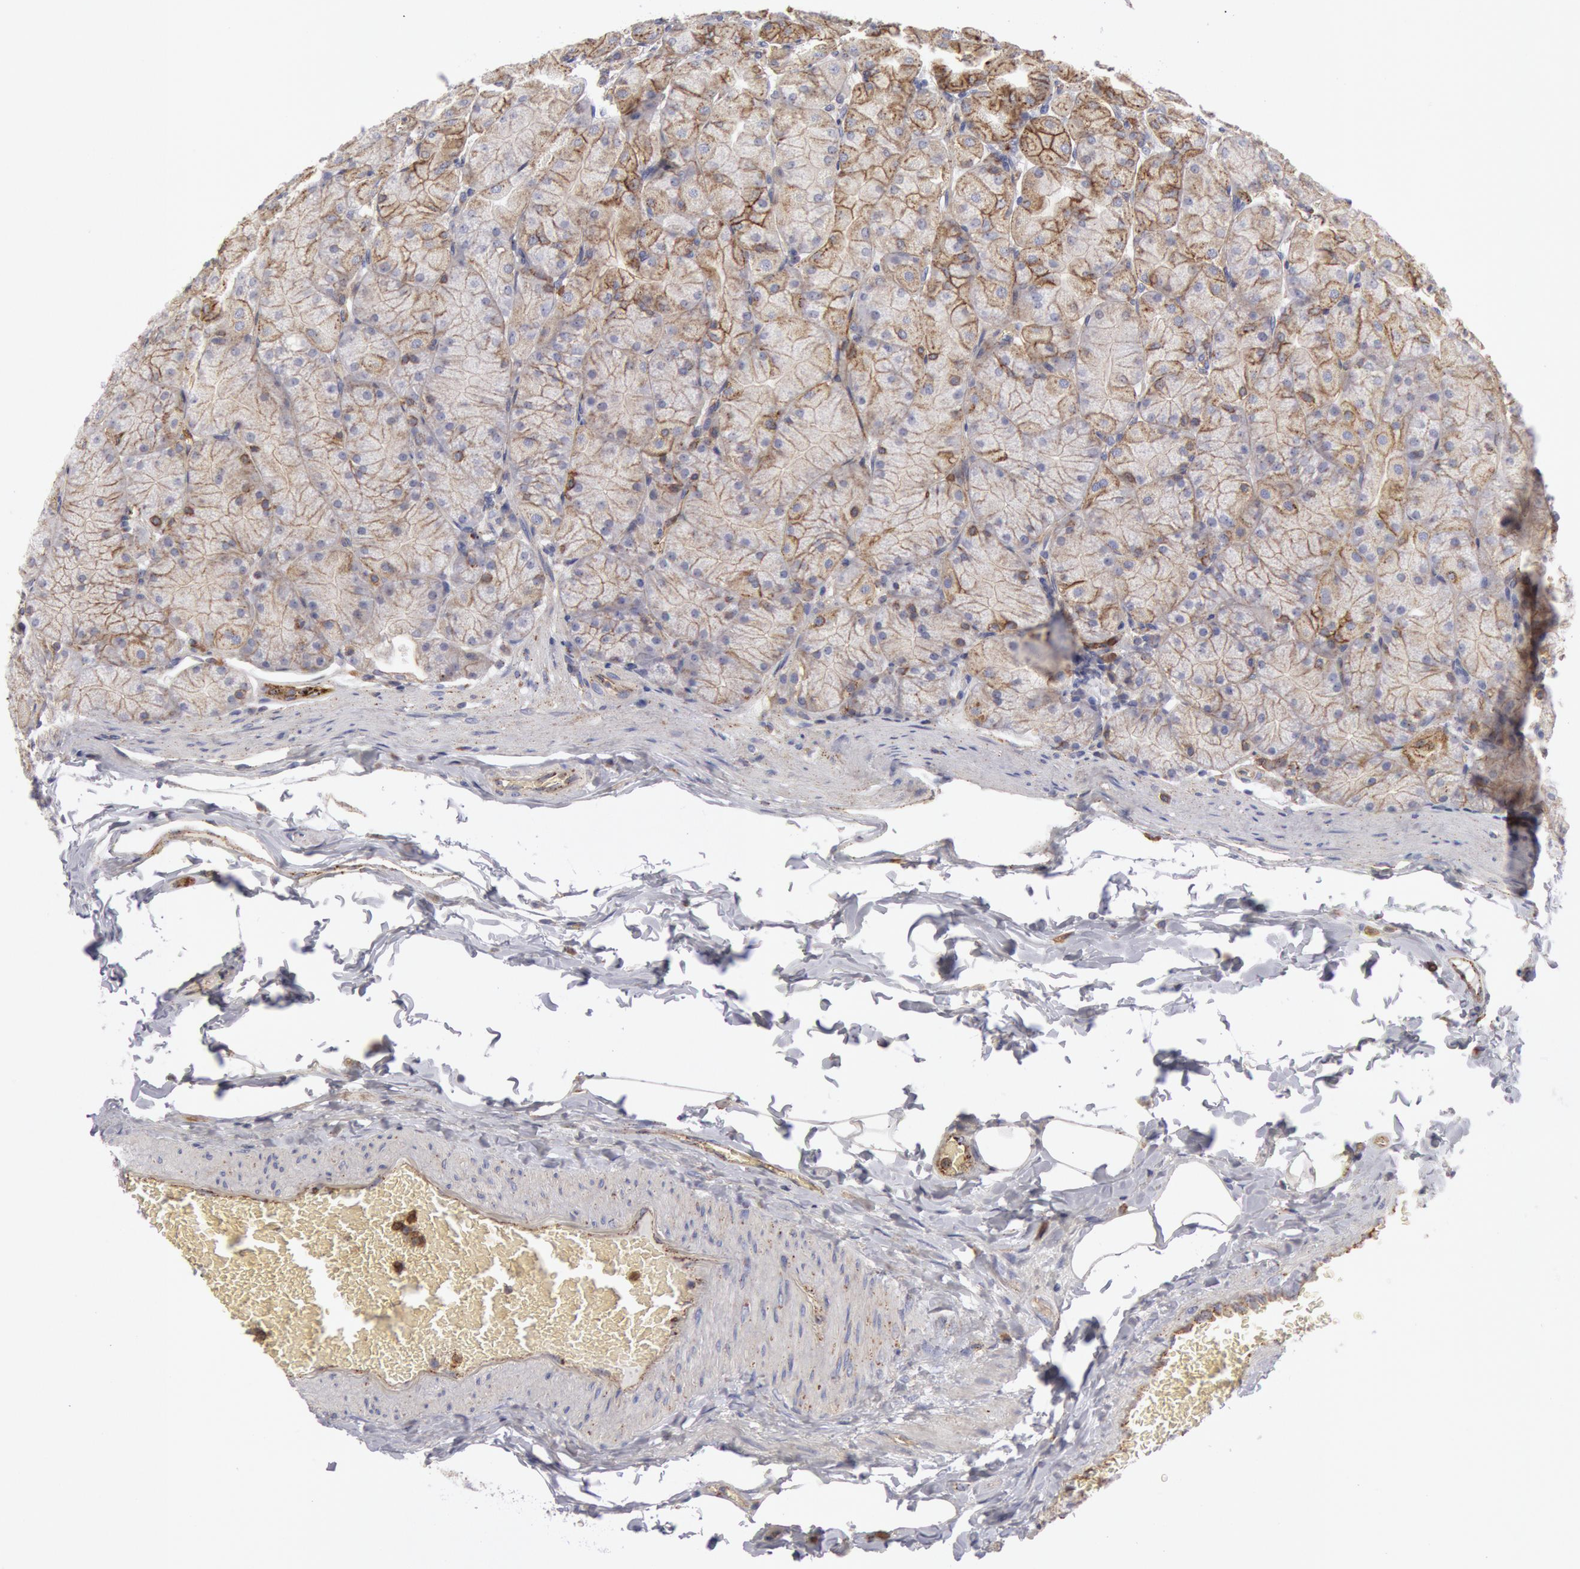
{"staining": {"intensity": "moderate", "quantity": "25%-75%", "location": "cytoplasmic/membranous"}, "tissue": "stomach", "cell_type": "Glandular cells", "image_type": "normal", "snomed": [{"axis": "morphology", "description": "Normal tissue, NOS"}, {"axis": "topography", "description": "Stomach, upper"}], "caption": "Immunohistochemistry (IHC) photomicrograph of benign stomach: human stomach stained using immunohistochemistry (IHC) displays medium levels of moderate protein expression localized specifically in the cytoplasmic/membranous of glandular cells, appearing as a cytoplasmic/membranous brown color.", "gene": "FLOT1", "patient": {"sex": "female", "age": 56}}